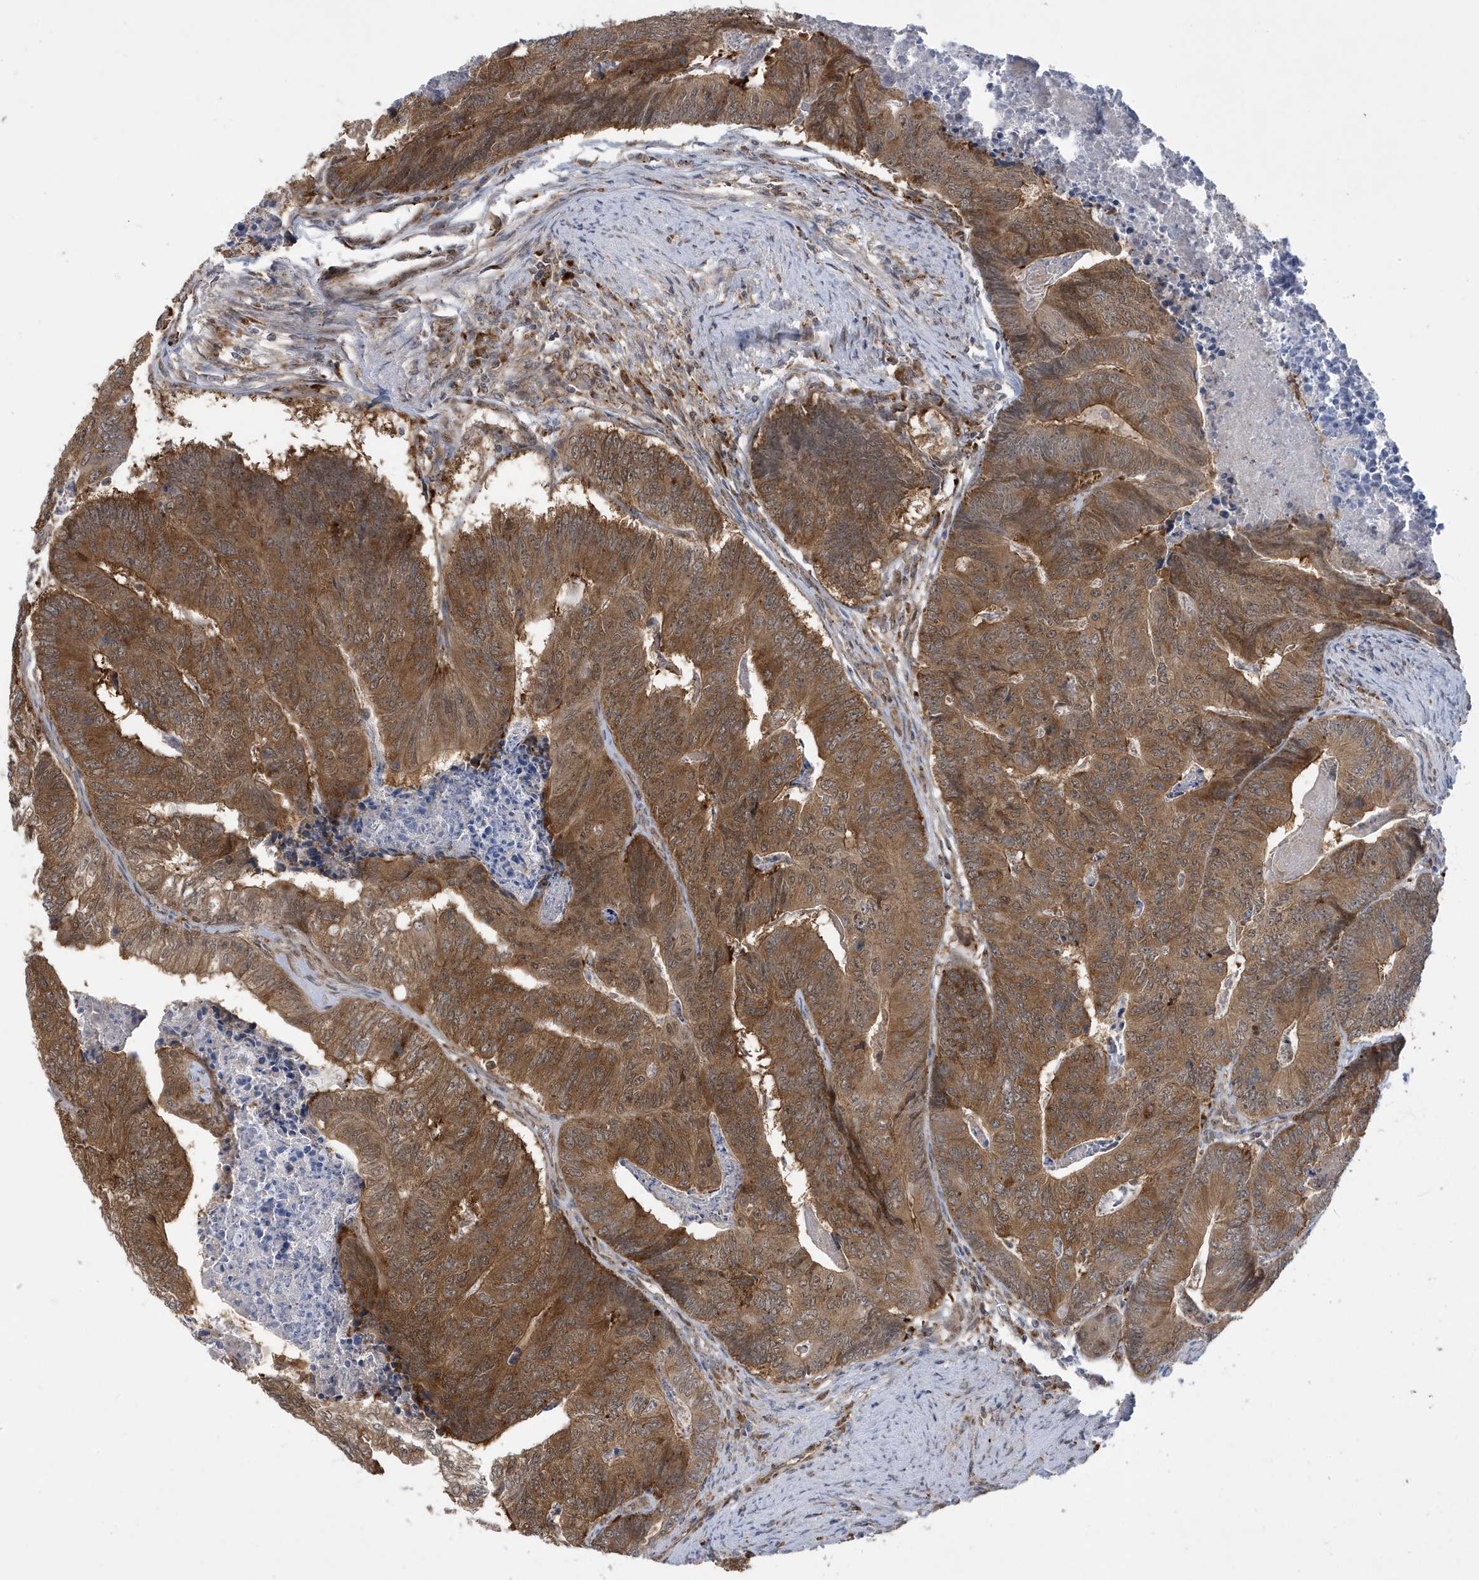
{"staining": {"intensity": "moderate", "quantity": ">75%", "location": "cytoplasmic/membranous,nuclear"}, "tissue": "colorectal cancer", "cell_type": "Tumor cells", "image_type": "cancer", "snomed": [{"axis": "morphology", "description": "Adenocarcinoma, NOS"}, {"axis": "topography", "description": "Colon"}], "caption": "Brown immunohistochemical staining in colorectal cancer (adenocarcinoma) exhibits moderate cytoplasmic/membranous and nuclear staining in approximately >75% of tumor cells. Ihc stains the protein of interest in brown and the nuclei are stained blue.", "gene": "ZNF507", "patient": {"sex": "female", "age": 67}}